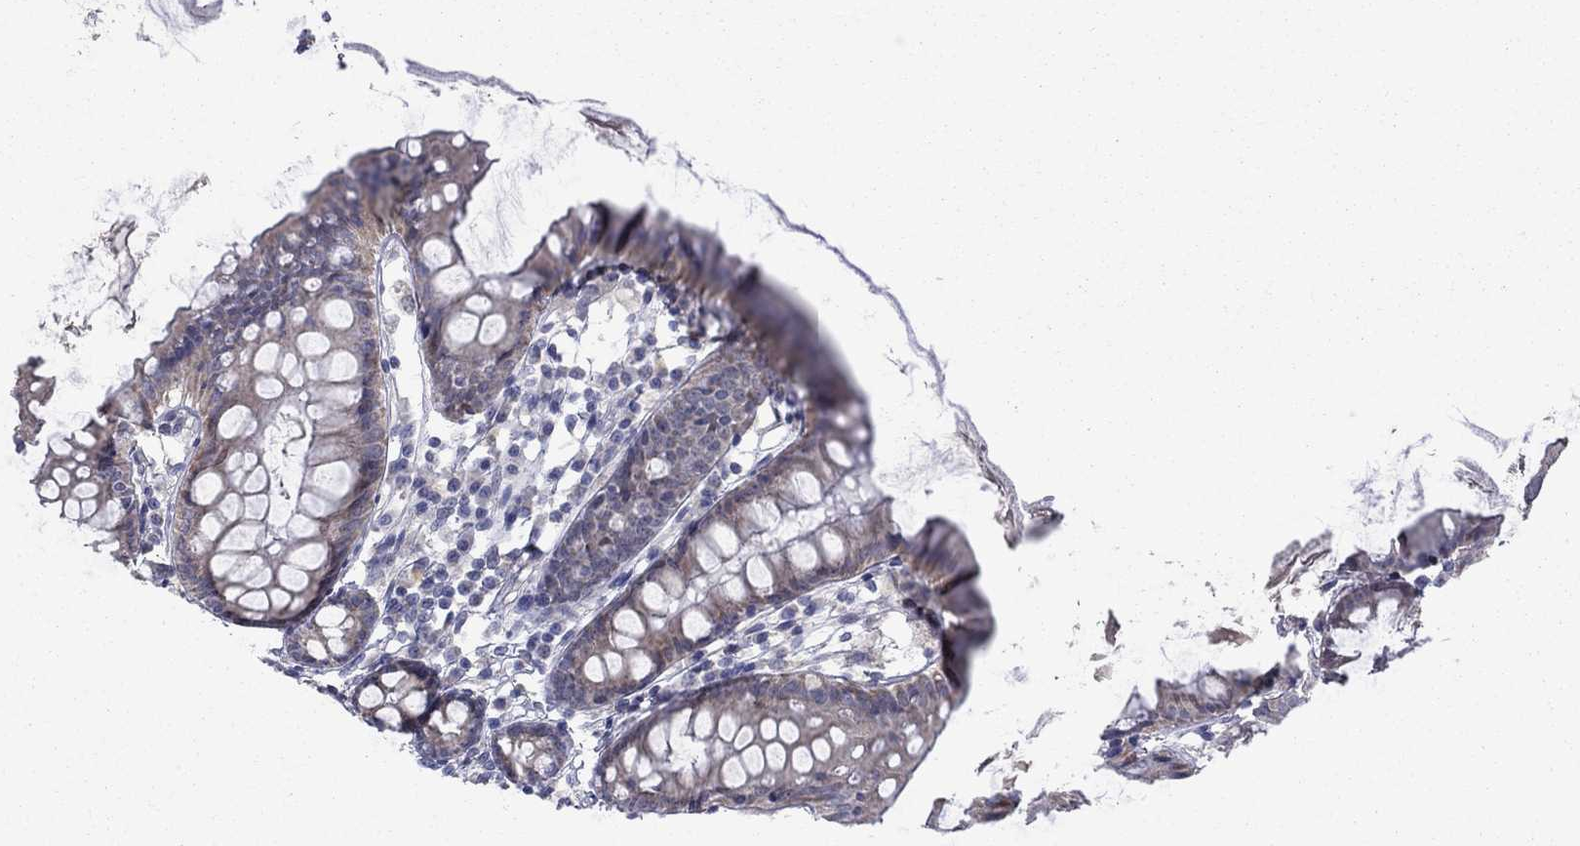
{"staining": {"intensity": "negative", "quantity": "none", "location": "none"}, "tissue": "colon", "cell_type": "Endothelial cells", "image_type": "normal", "snomed": [{"axis": "morphology", "description": "Normal tissue, NOS"}, {"axis": "topography", "description": "Colon"}], "caption": "Immunohistochemistry (IHC) photomicrograph of normal human colon stained for a protein (brown), which displays no staining in endothelial cells. The staining is performed using DAB (3,3'-diaminobenzidine) brown chromogen with nuclei counter-stained in using hematoxylin.", "gene": "KCNJ16", "patient": {"sex": "female", "age": 84}}